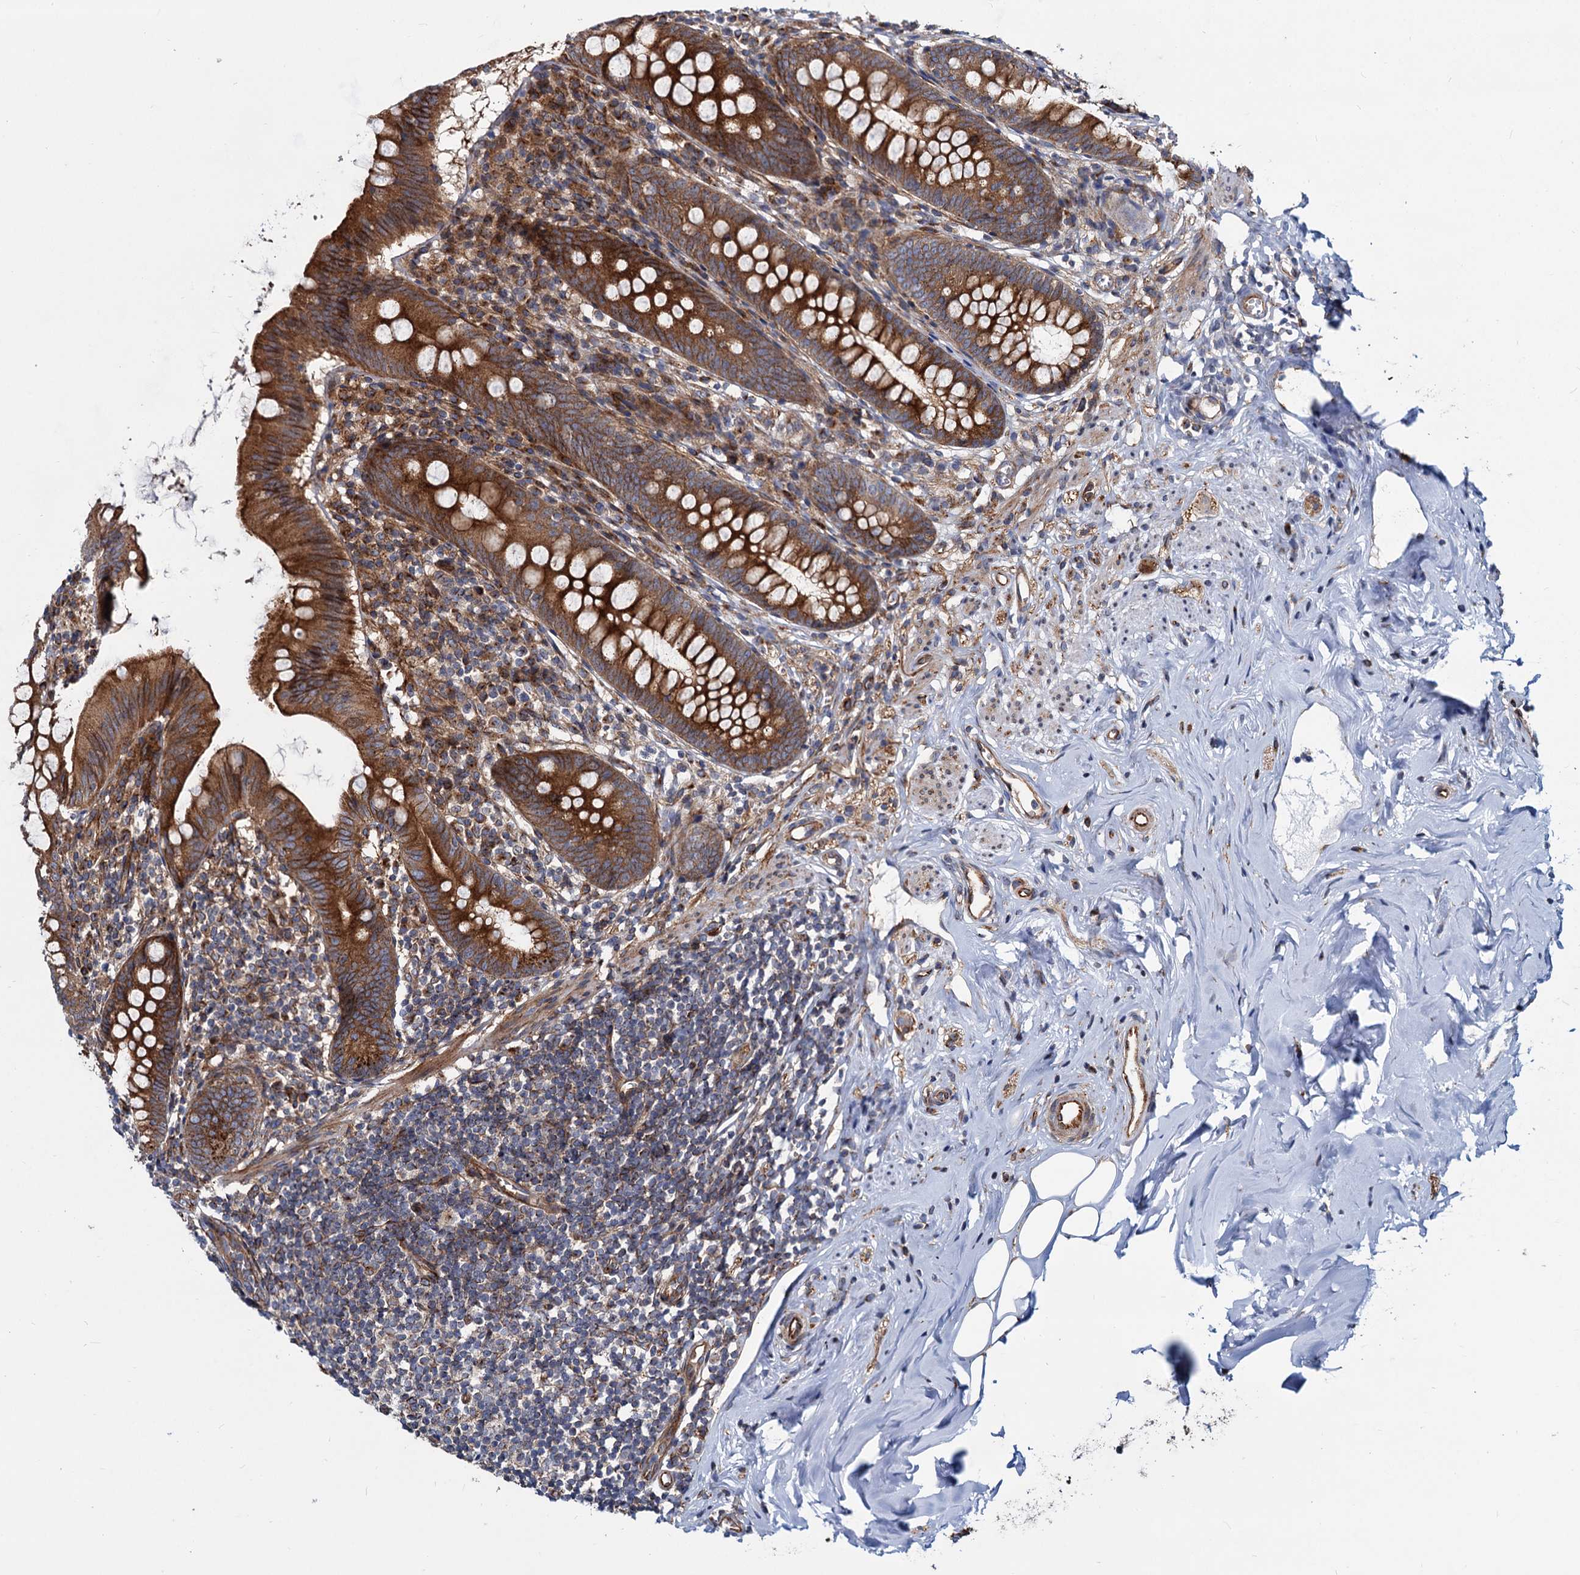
{"staining": {"intensity": "moderate", "quantity": ">75%", "location": "cytoplasmic/membranous"}, "tissue": "appendix", "cell_type": "Glandular cells", "image_type": "normal", "snomed": [{"axis": "morphology", "description": "Normal tissue, NOS"}, {"axis": "topography", "description": "Appendix"}], "caption": "Immunohistochemistry (IHC) of normal appendix exhibits medium levels of moderate cytoplasmic/membranous expression in approximately >75% of glandular cells. The protein is stained brown, and the nuclei are stained in blue (DAB IHC with brightfield microscopy, high magnification).", "gene": "PSEN1", "patient": {"sex": "female", "age": 51}}